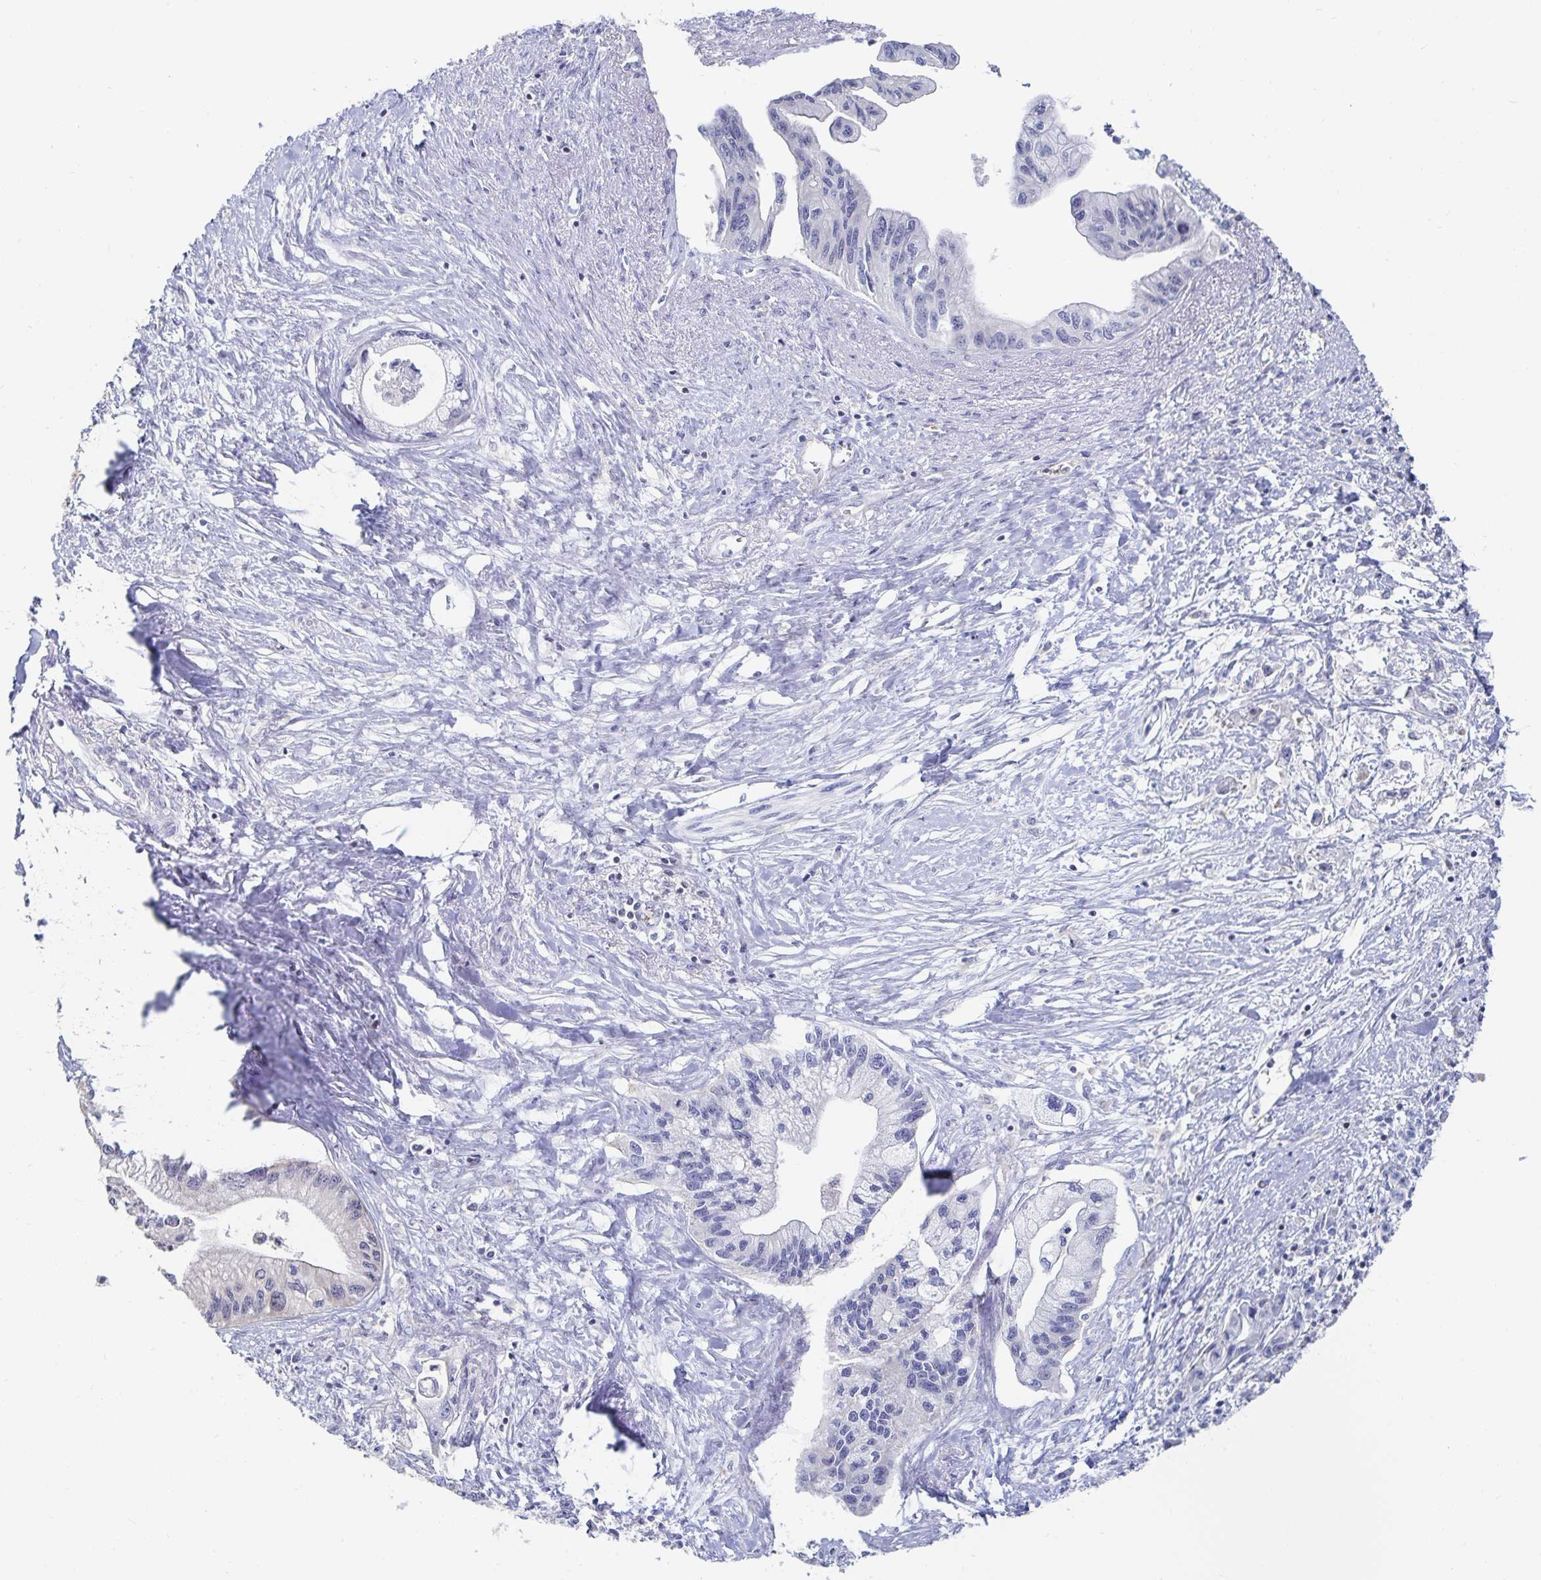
{"staining": {"intensity": "negative", "quantity": "none", "location": "none"}, "tissue": "pancreatic cancer", "cell_type": "Tumor cells", "image_type": "cancer", "snomed": [{"axis": "morphology", "description": "Adenocarcinoma, NOS"}, {"axis": "topography", "description": "Pancreas"}], "caption": "IHC micrograph of neoplastic tissue: pancreatic cancer (adenocarcinoma) stained with DAB (3,3'-diaminobenzidine) exhibits no significant protein positivity in tumor cells. Brightfield microscopy of immunohistochemistry (IHC) stained with DAB (brown) and hematoxylin (blue), captured at high magnification.", "gene": "PIK3CD", "patient": {"sex": "male", "age": 61}}